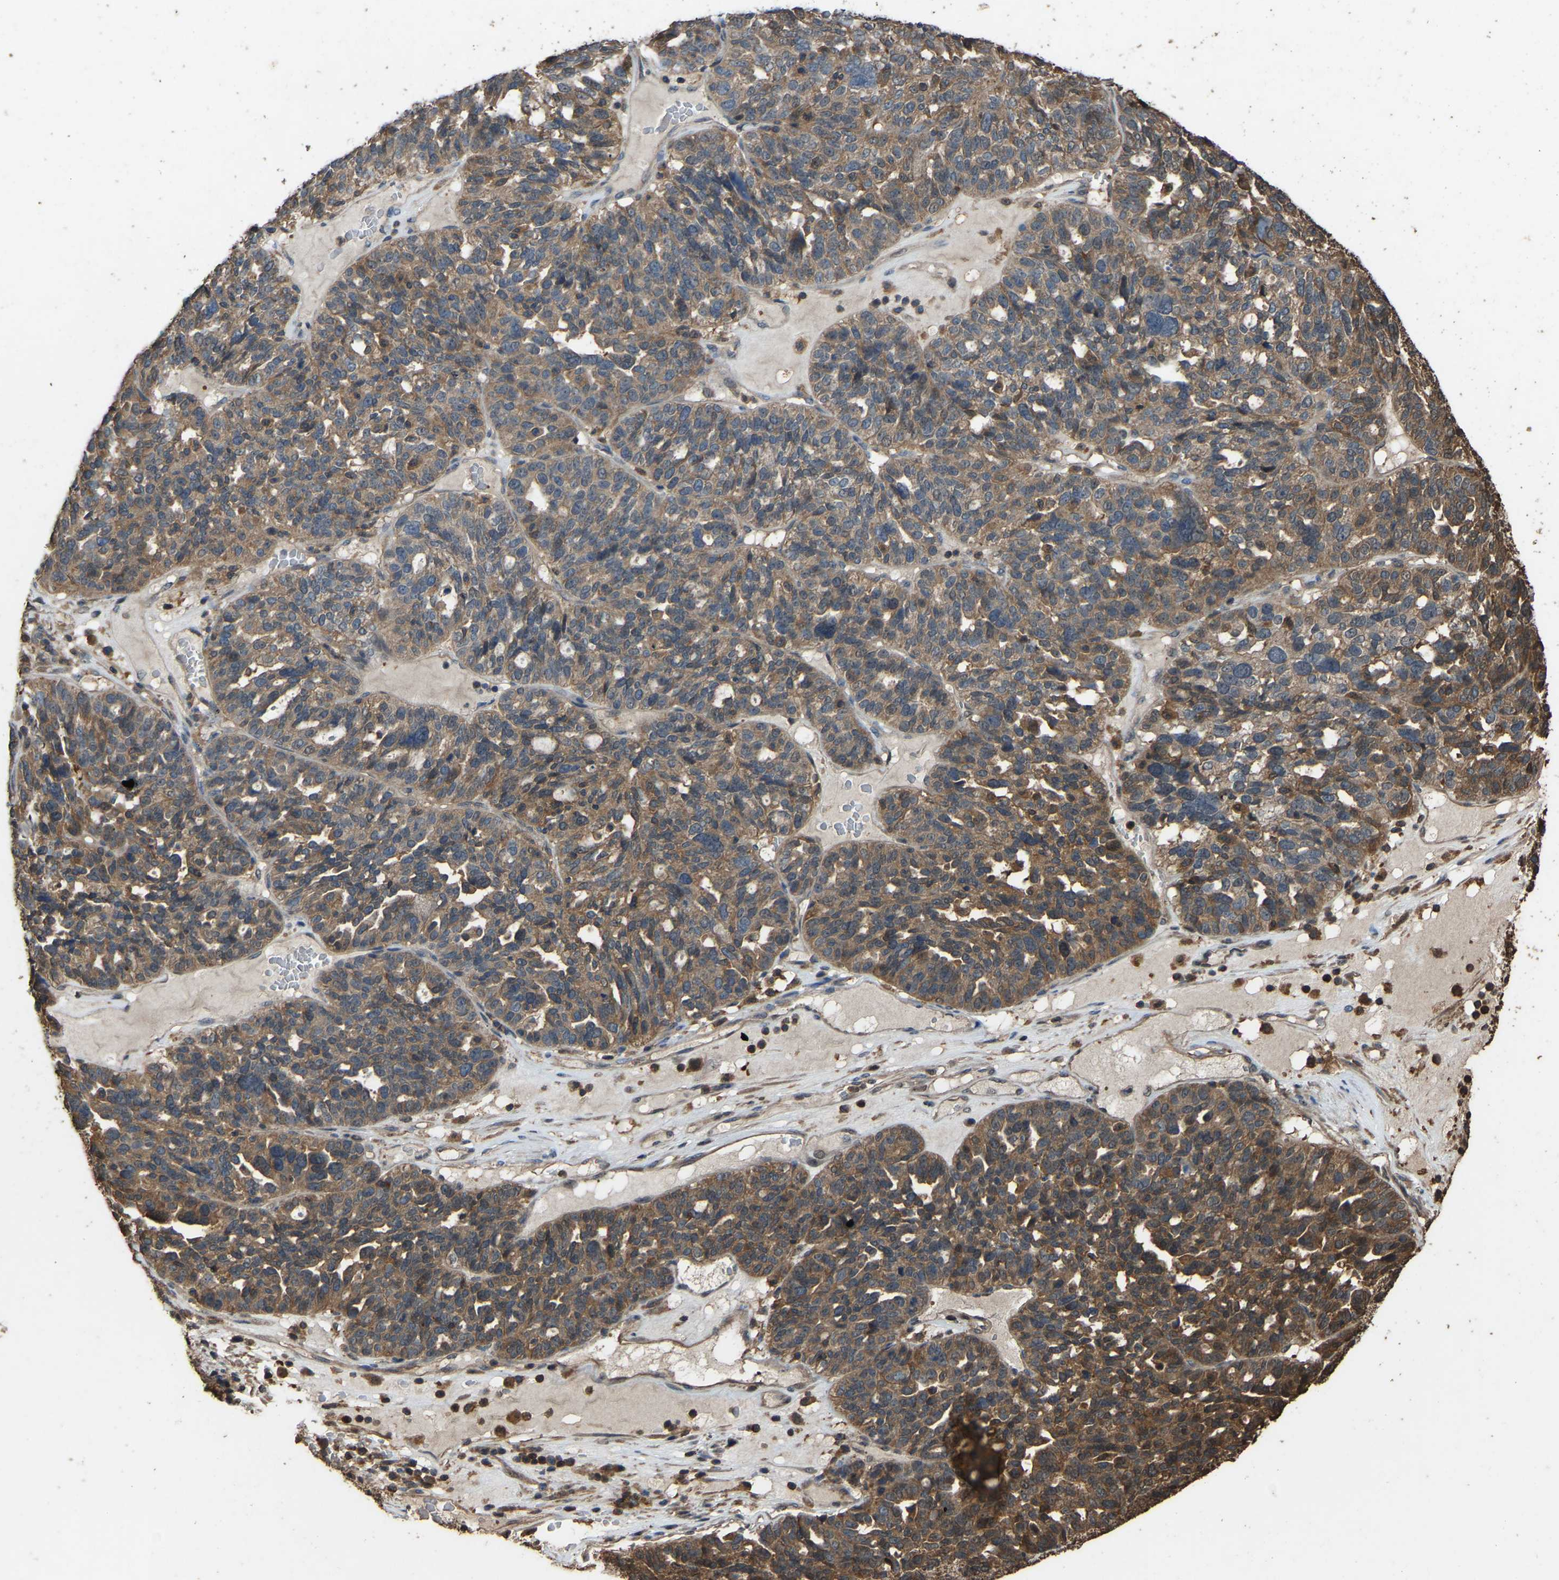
{"staining": {"intensity": "moderate", "quantity": ">75%", "location": "cytoplasmic/membranous"}, "tissue": "ovarian cancer", "cell_type": "Tumor cells", "image_type": "cancer", "snomed": [{"axis": "morphology", "description": "Cystadenocarcinoma, serous, NOS"}, {"axis": "topography", "description": "Ovary"}], "caption": "Immunohistochemical staining of ovarian serous cystadenocarcinoma shows medium levels of moderate cytoplasmic/membranous expression in approximately >75% of tumor cells. The staining is performed using DAB brown chromogen to label protein expression. The nuclei are counter-stained blue using hematoxylin.", "gene": "FHIT", "patient": {"sex": "female", "age": 59}}